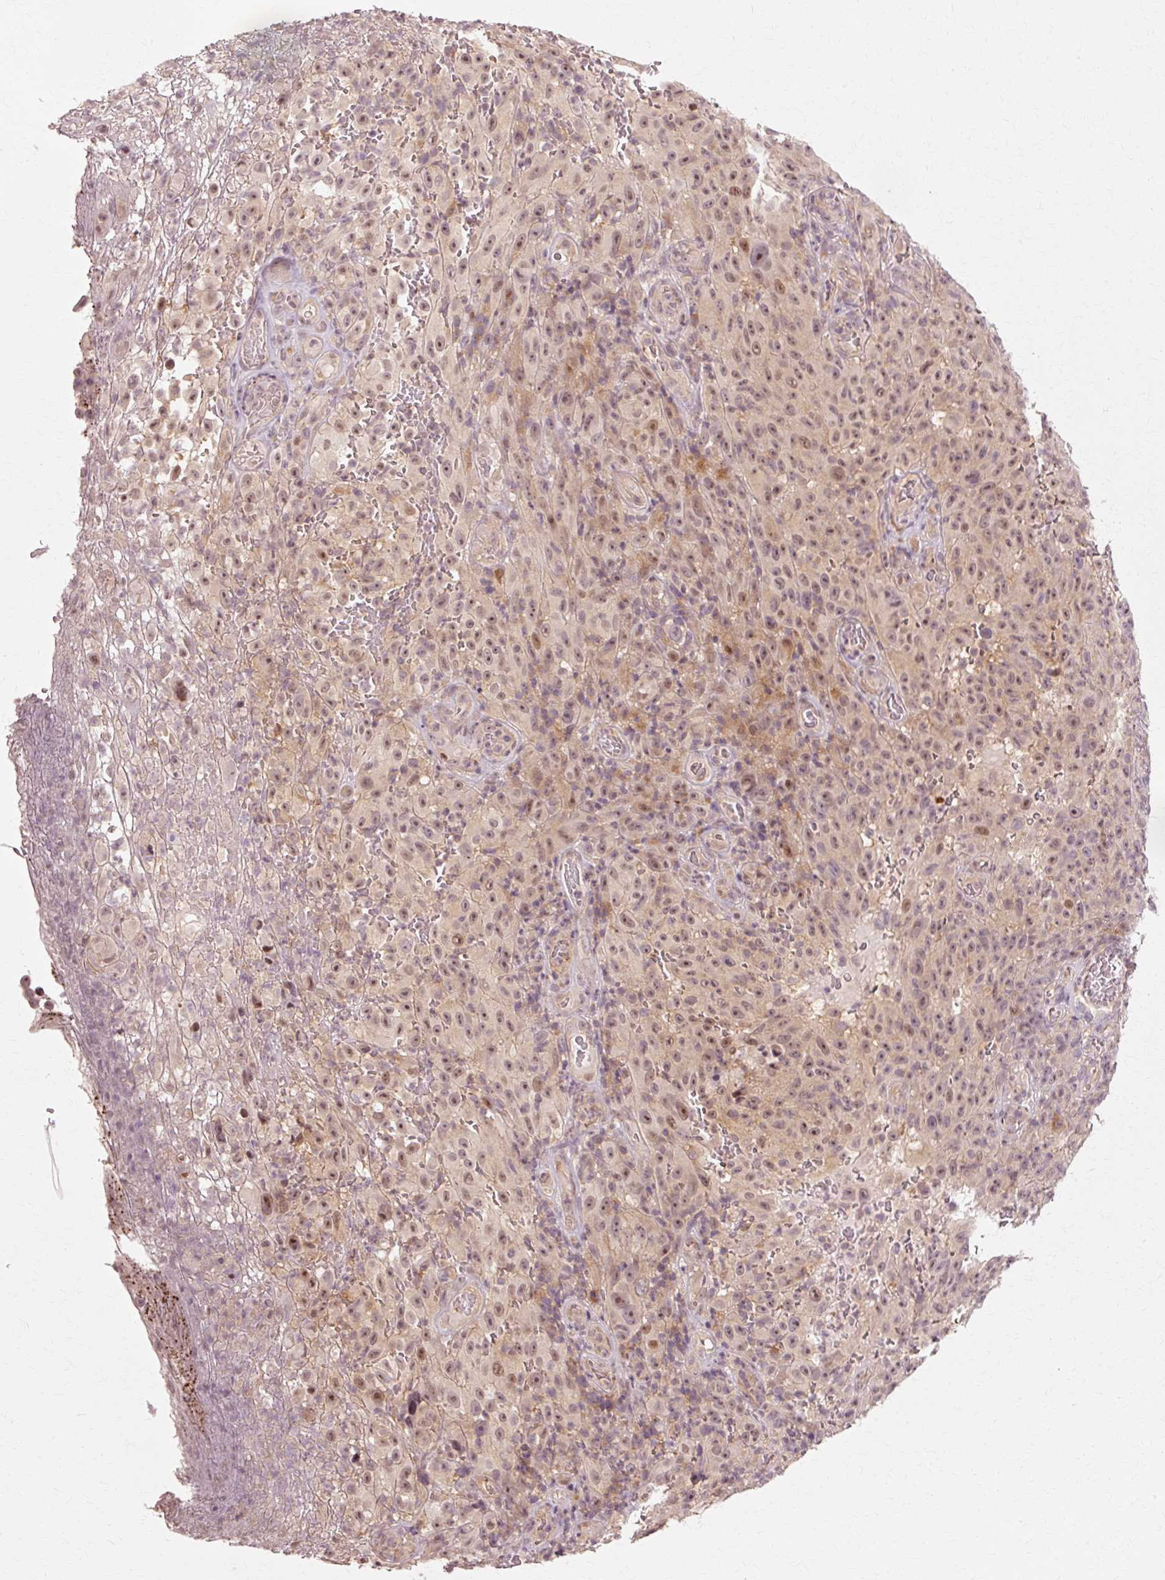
{"staining": {"intensity": "moderate", "quantity": ">75%", "location": "cytoplasmic/membranous,nuclear"}, "tissue": "melanoma", "cell_type": "Tumor cells", "image_type": "cancer", "snomed": [{"axis": "morphology", "description": "Malignant melanoma, NOS"}, {"axis": "topography", "description": "Skin"}], "caption": "Brown immunohistochemical staining in human melanoma shows moderate cytoplasmic/membranous and nuclear staining in approximately >75% of tumor cells.", "gene": "RGPD5", "patient": {"sex": "female", "age": 82}}